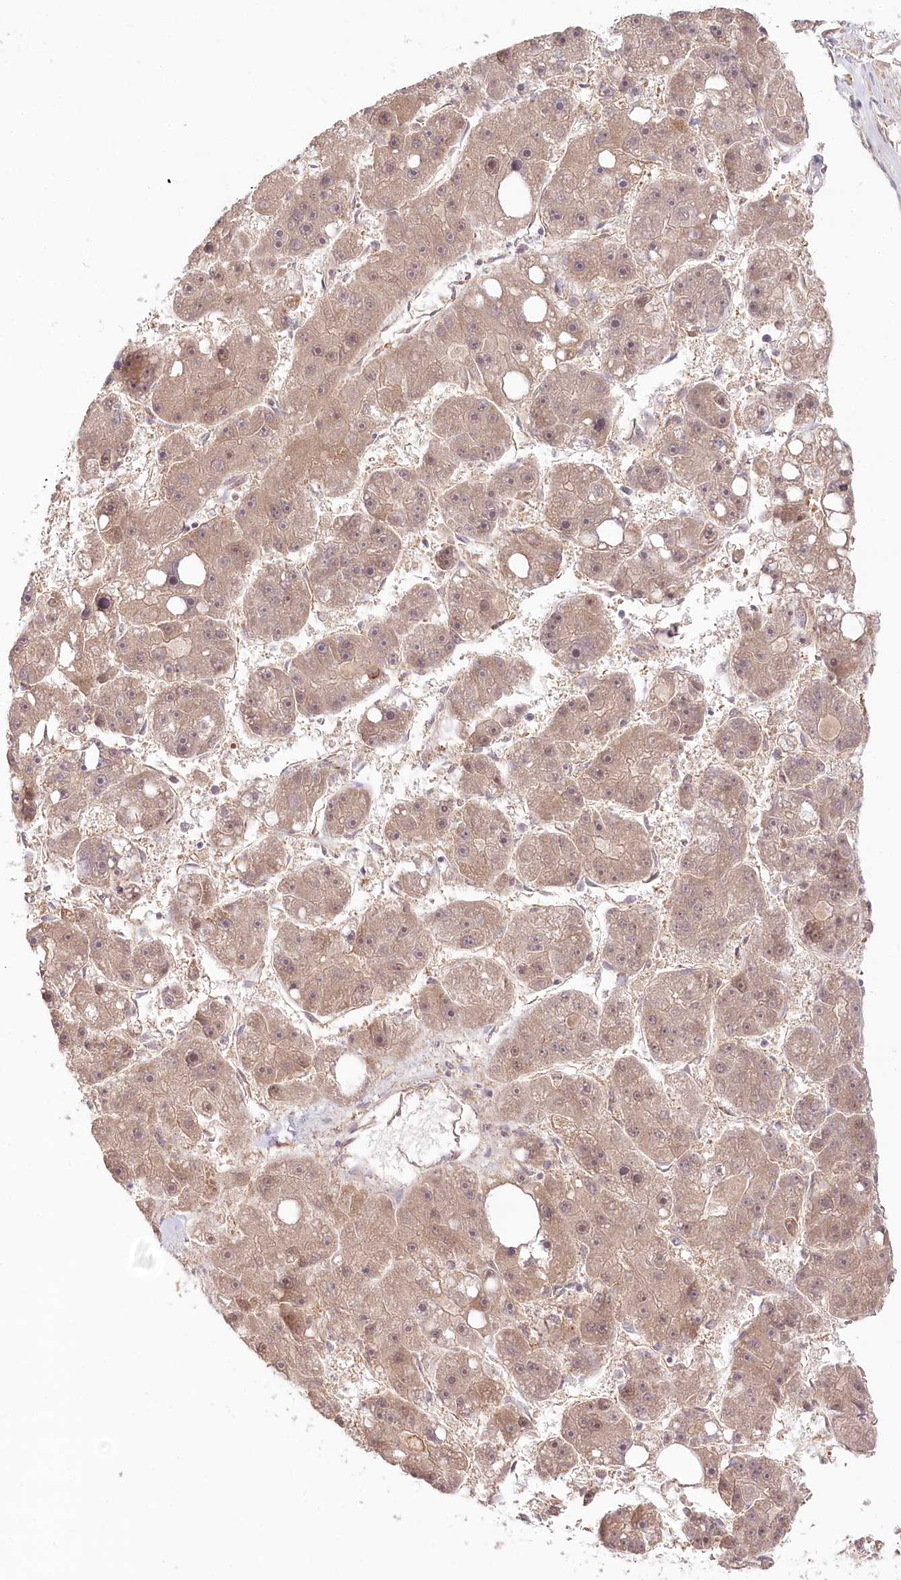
{"staining": {"intensity": "weak", "quantity": ">75%", "location": "cytoplasmic/membranous"}, "tissue": "liver cancer", "cell_type": "Tumor cells", "image_type": "cancer", "snomed": [{"axis": "morphology", "description": "Carcinoma, Hepatocellular, NOS"}, {"axis": "topography", "description": "Liver"}], "caption": "This is an image of immunohistochemistry (IHC) staining of liver cancer (hepatocellular carcinoma), which shows weak expression in the cytoplasmic/membranous of tumor cells.", "gene": "CEP70", "patient": {"sex": "female", "age": 61}}